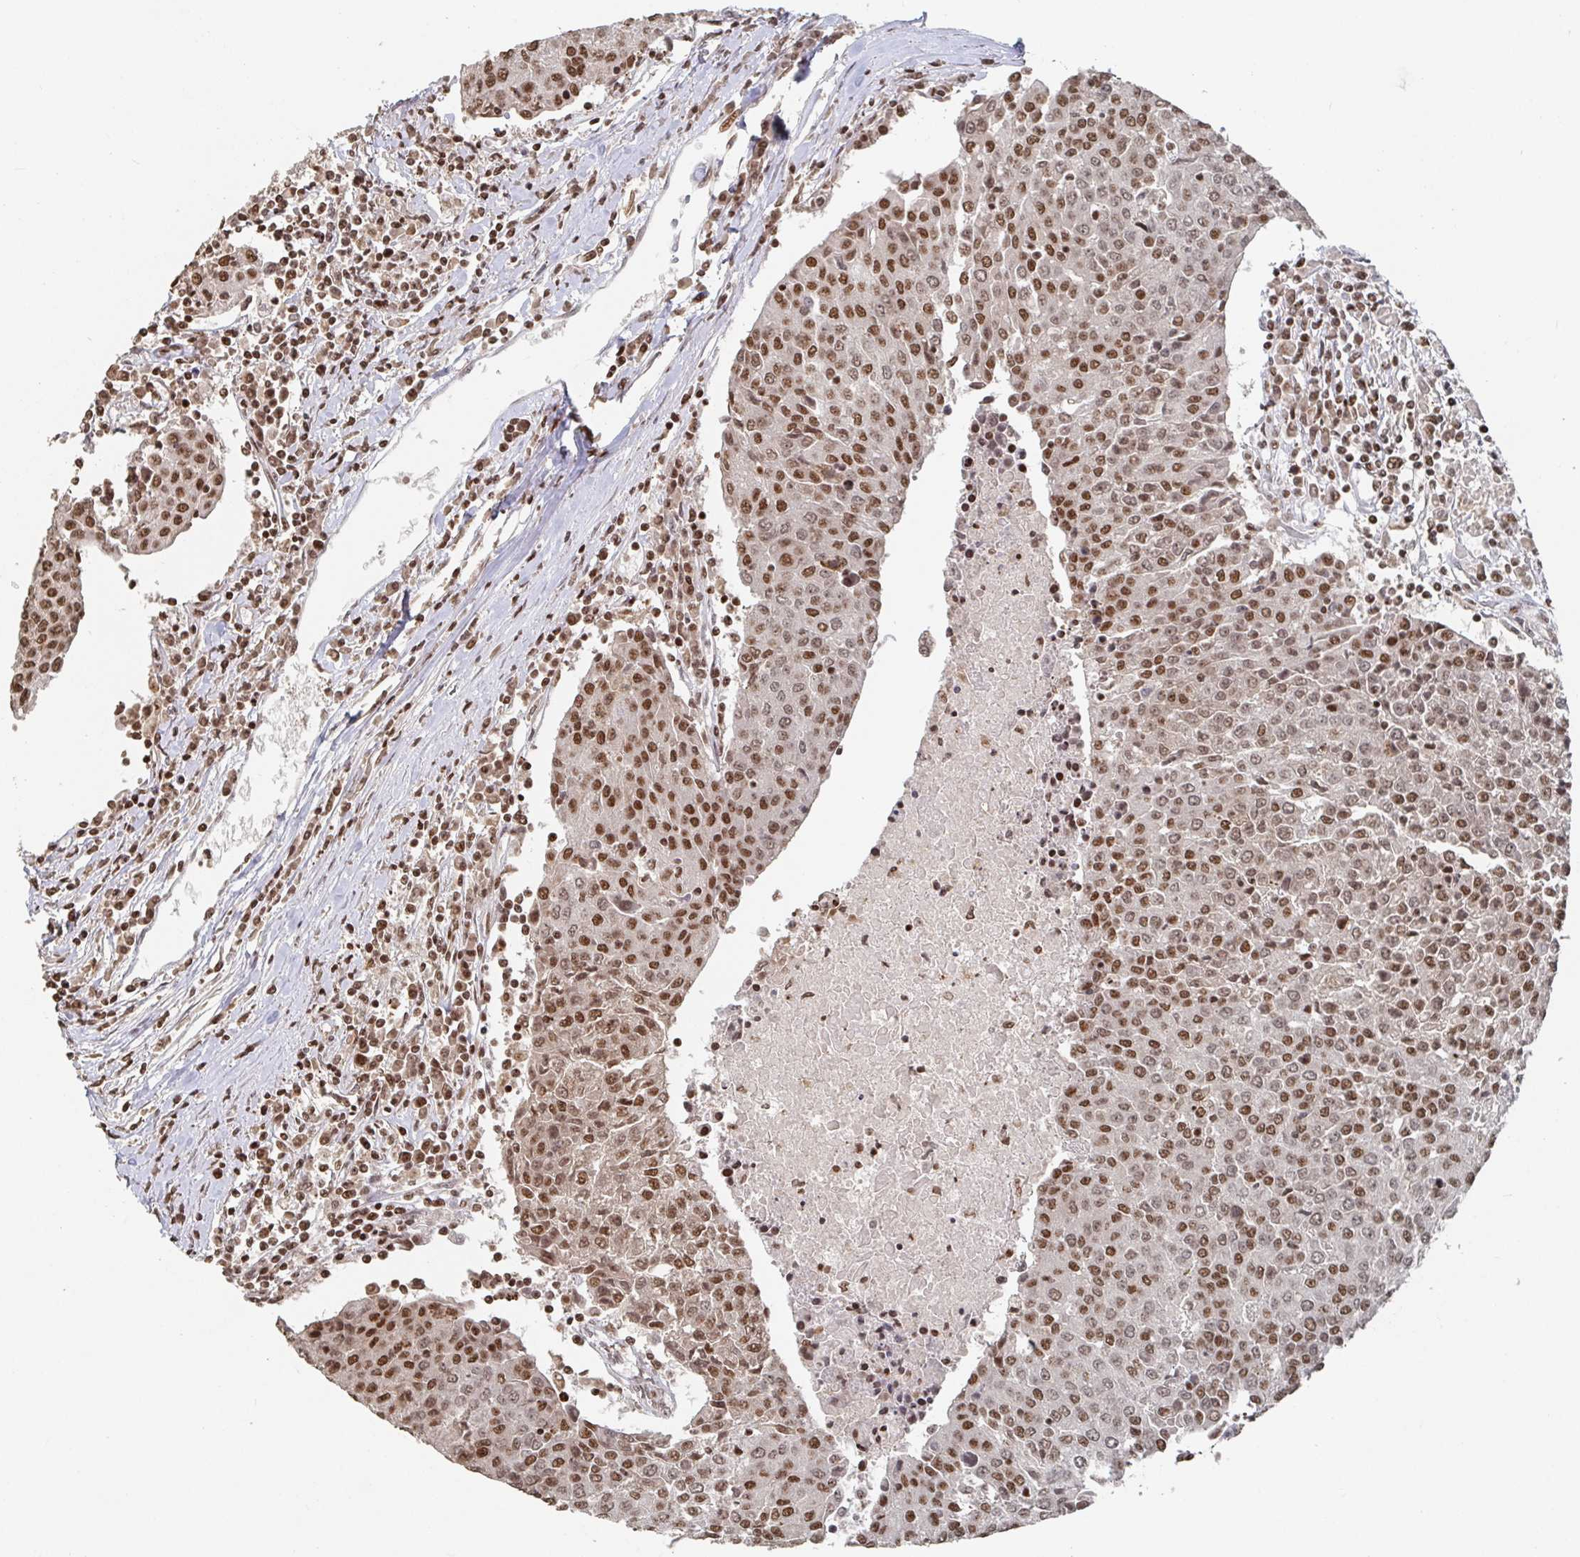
{"staining": {"intensity": "moderate", "quantity": ">75%", "location": "nuclear"}, "tissue": "urothelial cancer", "cell_type": "Tumor cells", "image_type": "cancer", "snomed": [{"axis": "morphology", "description": "Urothelial carcinoma, High grade"}, {"axis": "topography", "description": "Urinary bladder"}], "caption": "A brown stain highlights moderate nuclear staining of a protein in human urothelial cancer tumor cells. (DAB IHC, brown staining for protein, blue staining for nuclei).", "gene": "ZDHHC12", "patient": {"sex": "female", "age": 85}}